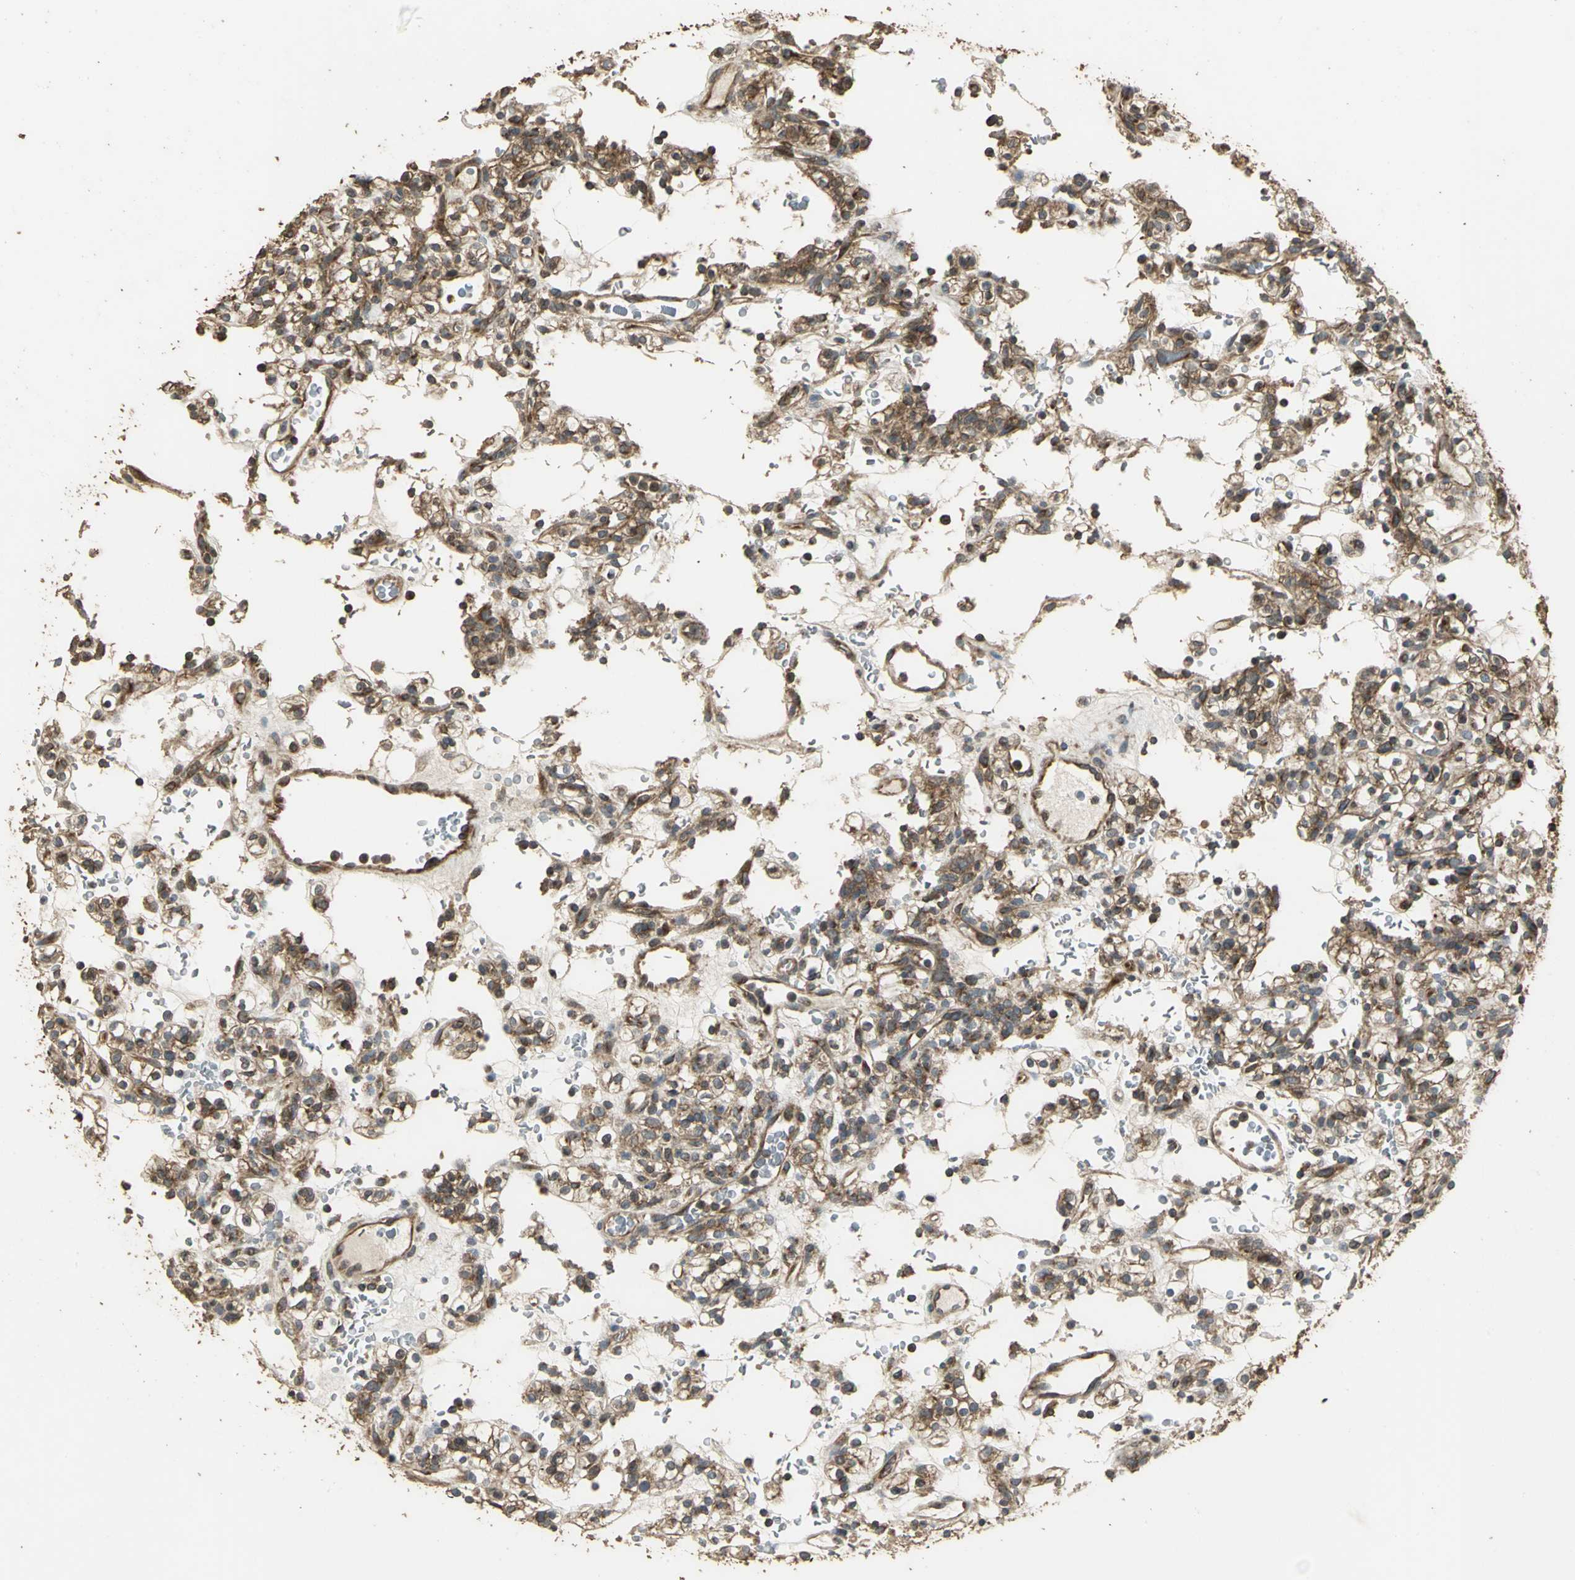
{"staining": {"intensity": "strong", "quantity": ">75%", "location": "cytoplasmic/membranous"}, "tissue": "renal cancer", "cell_type": "Tumor cells", "image_type": "cancer", "snomed": [{"axis": "morphology", "description": "Normal tissue, NOS"}, {"axis": "morphology", "description": "Adenocarcinoma, NOS"}, {"axis": "topography", "description": "Kidney"}], "caption": "IHC micrograph of adenocarcinoma (renal) stained for a protein (brown), which displays high levels of strong cytoplasmic/membranous staining in about >75% of tumor cells.", "gene": "KANK1", "patient": {"sex": "female", "age": 72}}